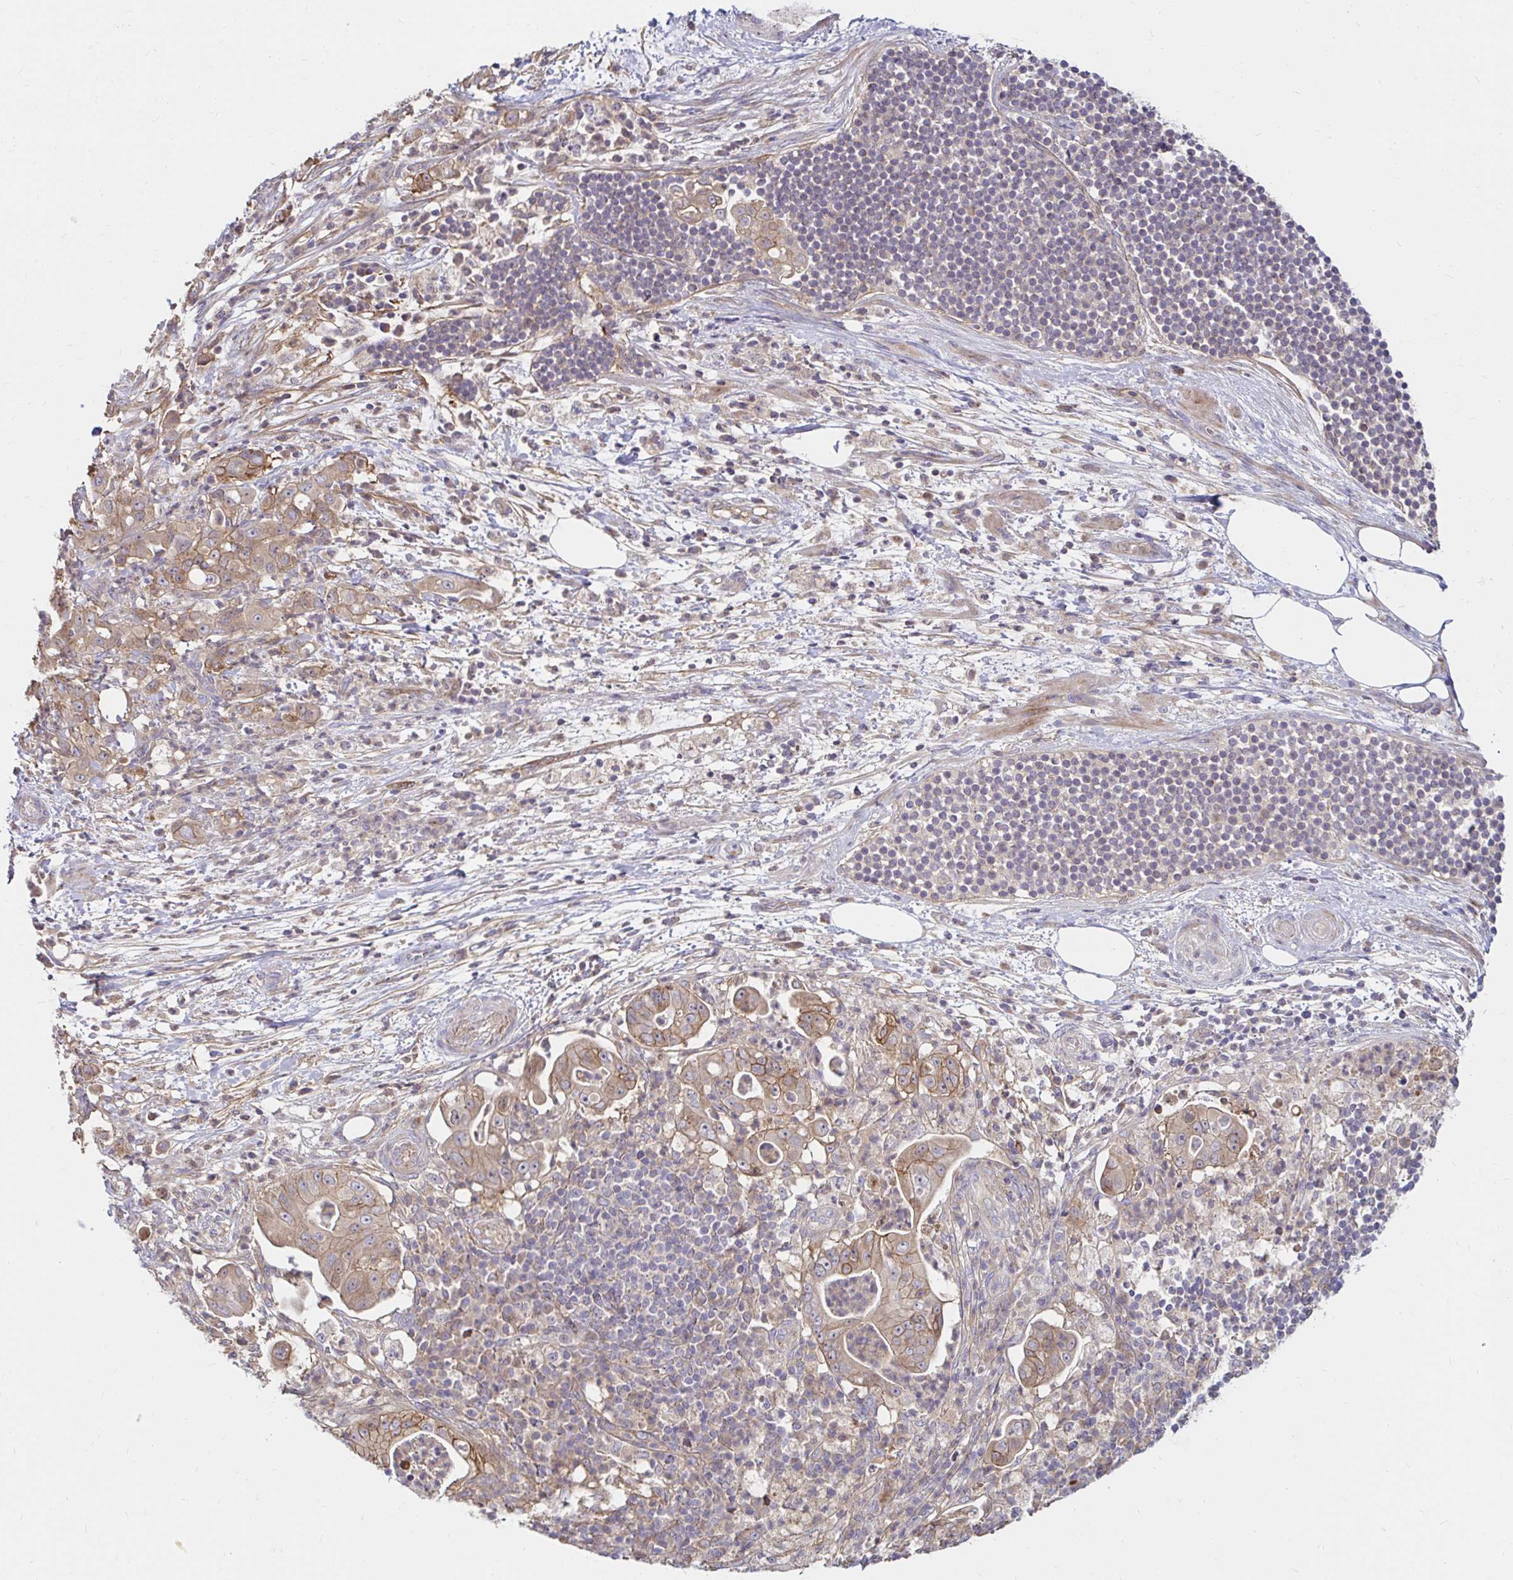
{"staining": {"intensity": "weak", "quantity": ">75%", "location": "cytoplasmic/membranous"}, "tissue": "pancreatic cancer", "cell_type": "Tumor cells", "image_type": "cancer", "snomed": [{"axis": "morphology", "description": "Adenocarcinoma, NOS"}, {"axis": "topography", "description": "Pancreas"}], "caption": "Immunohistochemical staining of human adenocarcinoma (pancreatic) exhibits weak cytoplasmic/membranous protein staining in about >75% of tumor cells.", "gene": "ITGA2", "patient": {"sex": "male", "age": 71}}